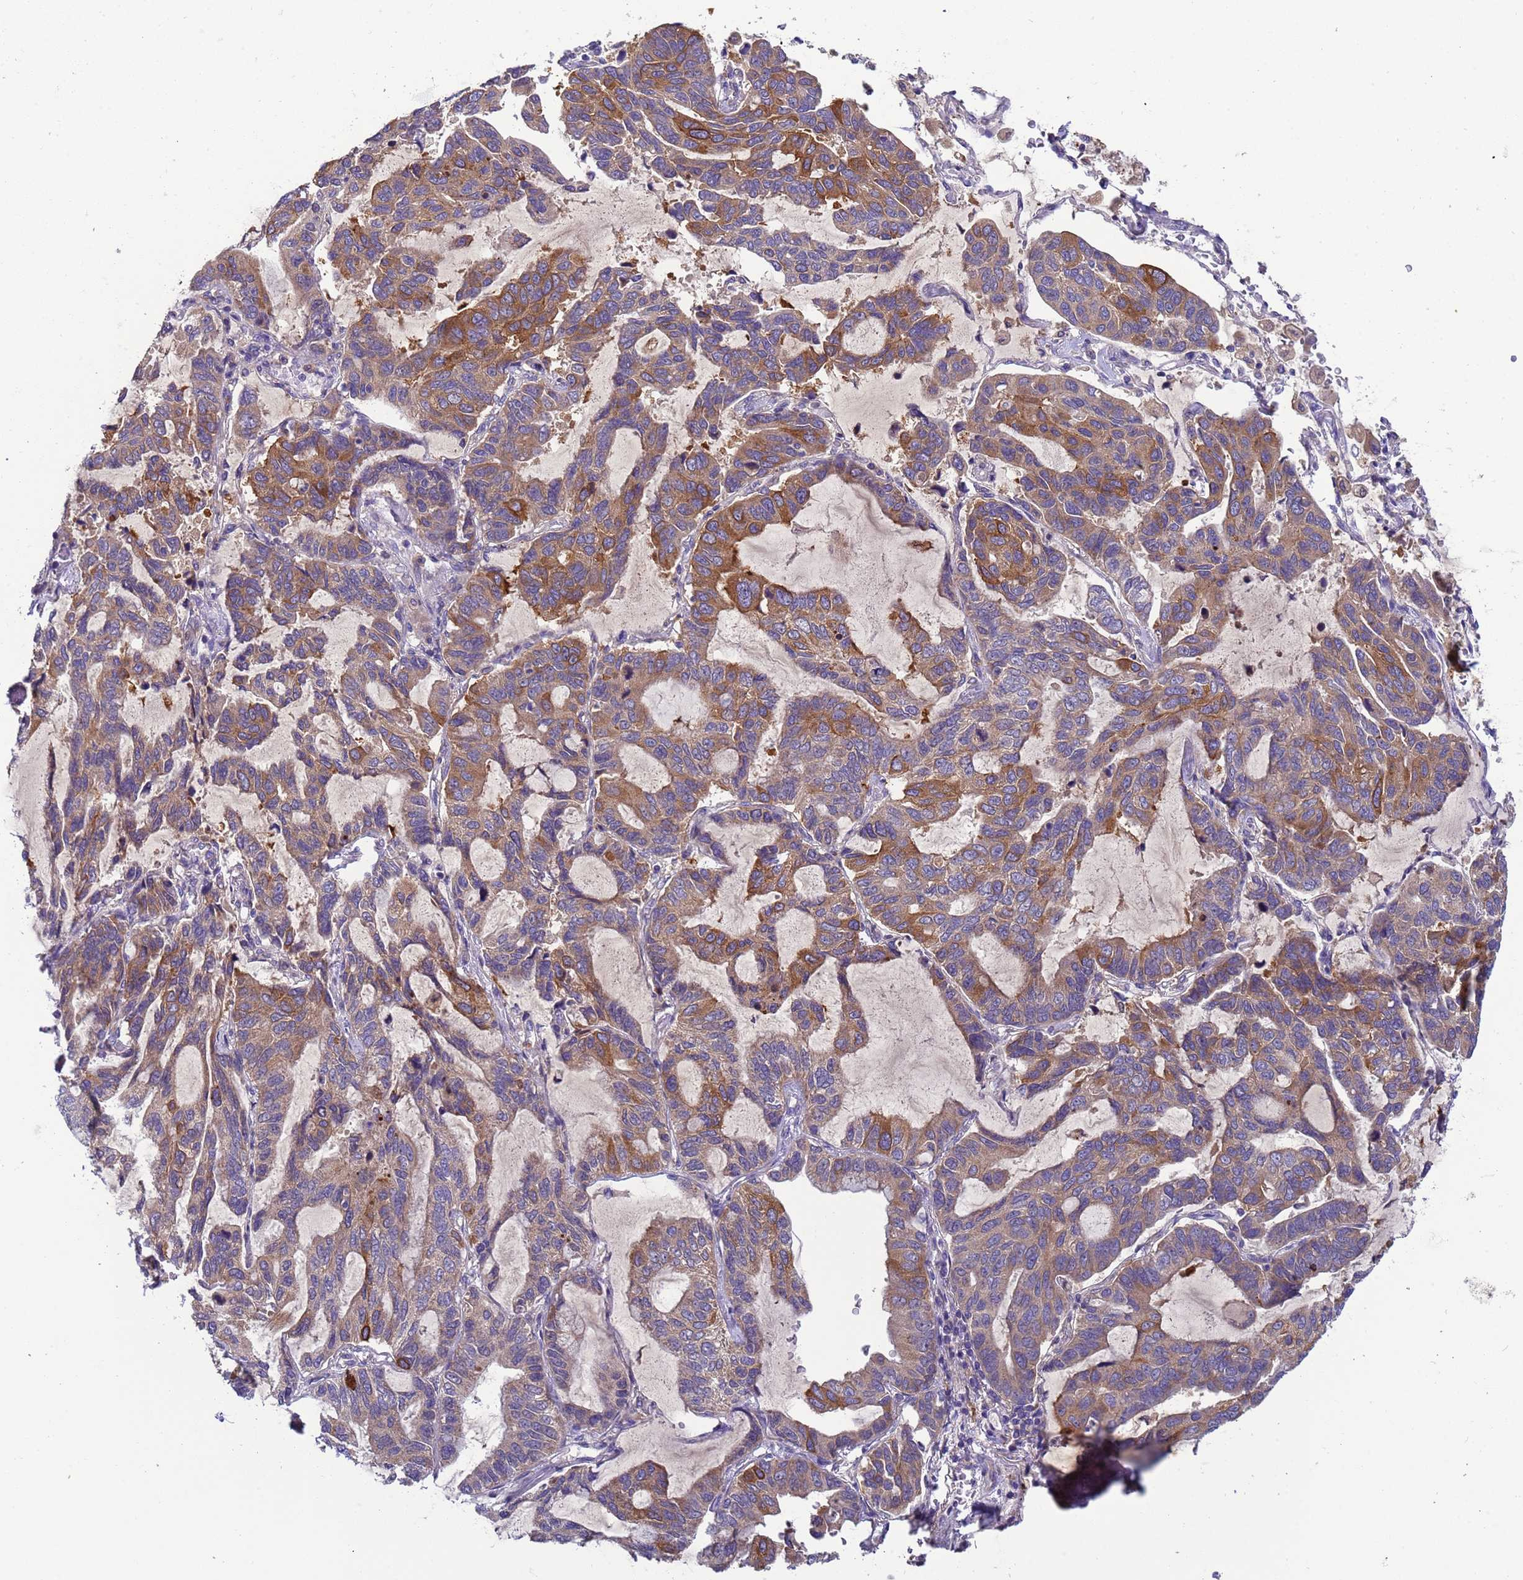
{"staining": {"intensity": "moderate", "quantity": "25%-75%", "location": "cytoplasmic/membranous"}, "tissue": "lung cancer", "cell_type": "Tumor cells", "image_type": "cancer", "snomed": [{"axis": "morphology", "description": "Adenocarcinoma, NOS"}, {"axis": "topography", "description": "Lung"}], "caption": "Immunohistochemical staining of human adenocarcinoma (lung) demonstrates moderate cytoplasmic/membranous protein expression in about 25%-75% of tumor cells. (IHC, brightfield microscopy, high magnification).", "gene": "PAQR7", "patient": {"sex": "male", "age": 64}}